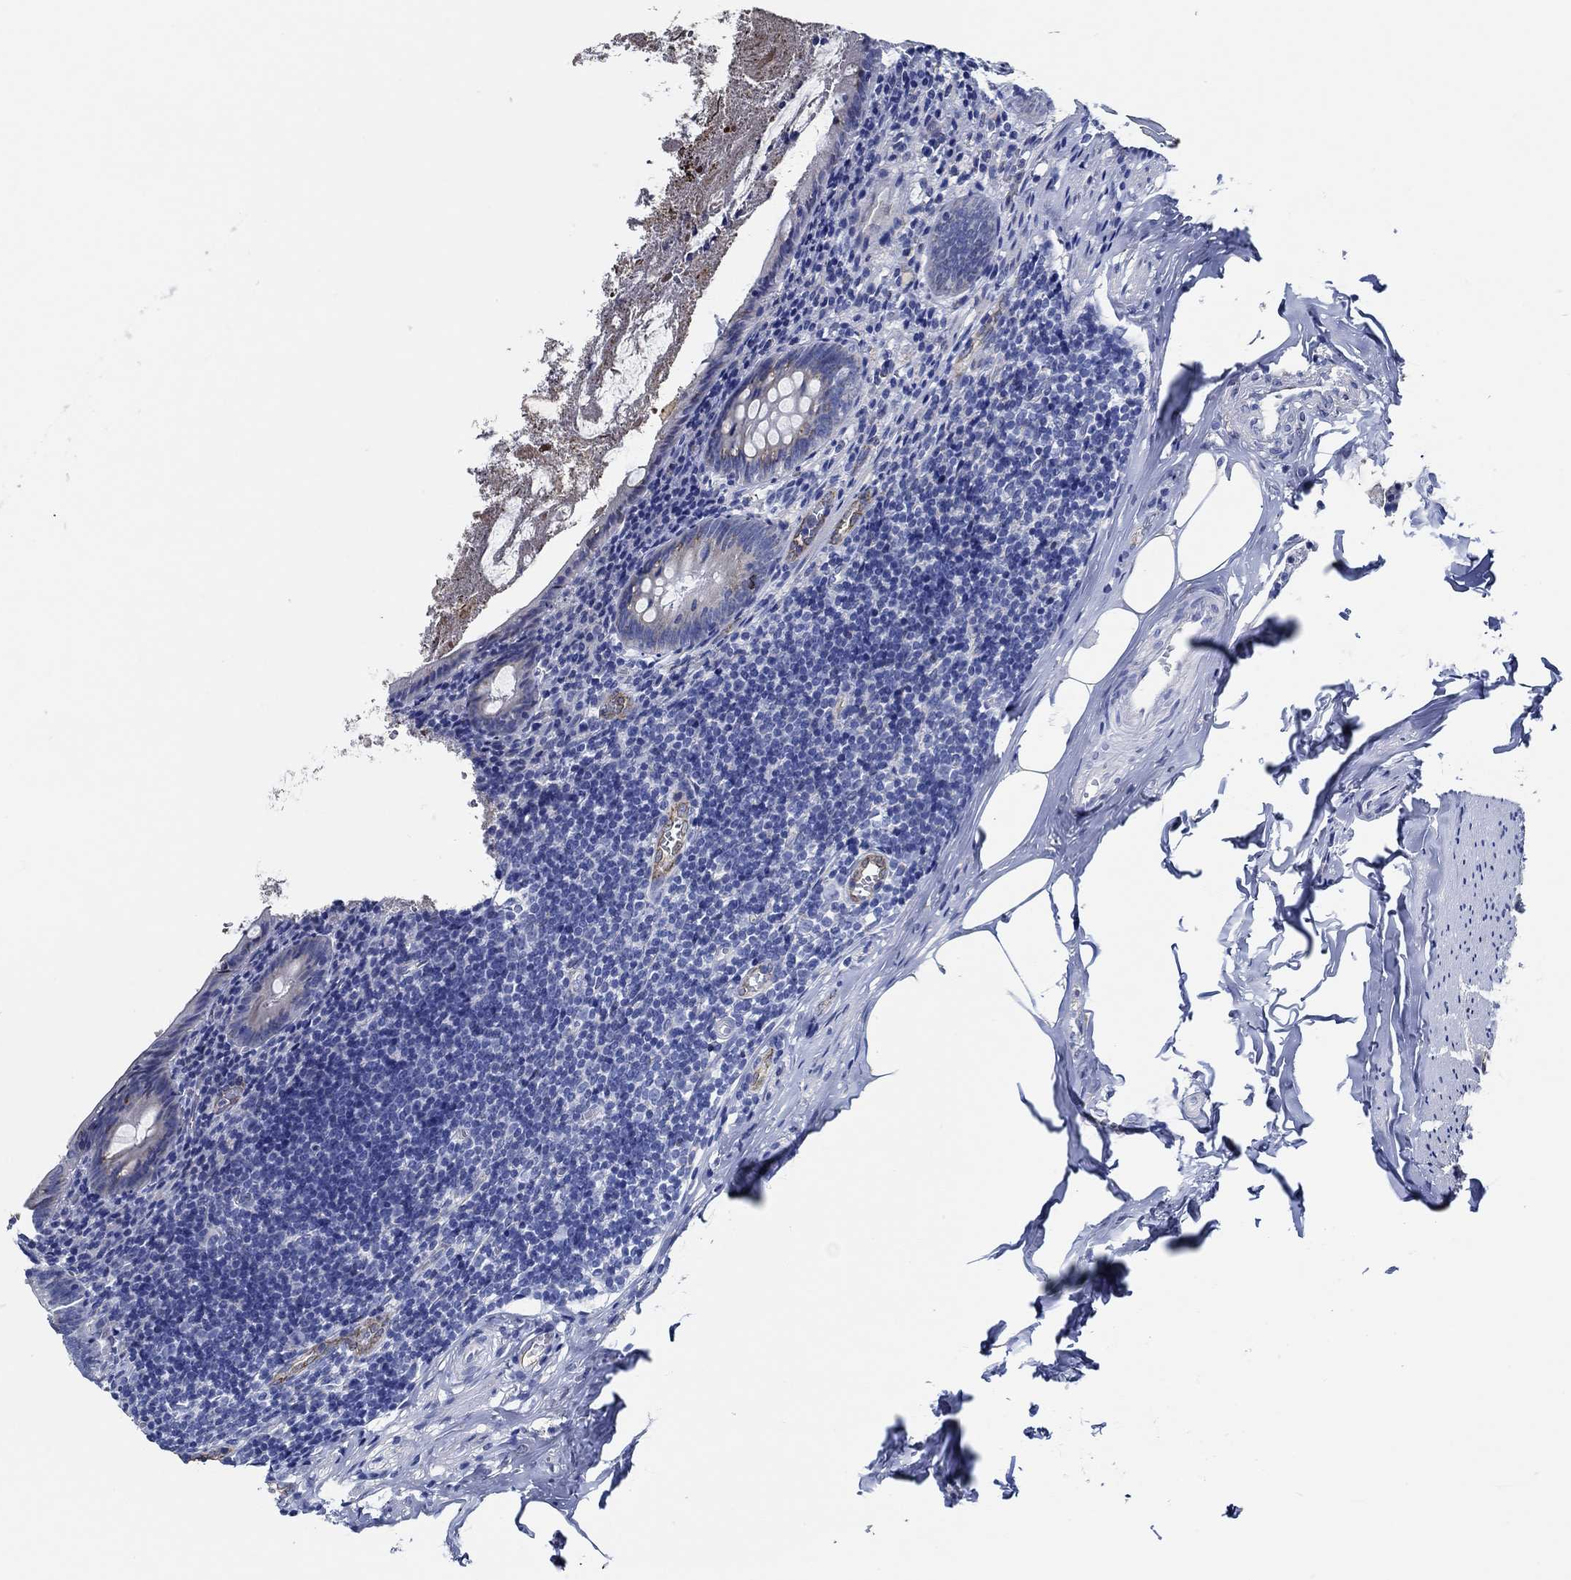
{"staining": {"intensity": "strong", "quantity": "<25%", "location": "cytoplasmic/membranous"}, "tissue": "appendix", "cell_type": "Glandular cells", "image_type": "normal", "snomed": [{"axis": "morphology", "description": "Normal tissue, NOS"}, {"axis": "topography", "description": "Appendix"}], "caption": "Glandular cells demonstrate medium levels of strong cytoplasmic/membranous staining in about <25% of cells in normal human appendix. (Stains: DAB (3,3'-diaminobenzidine) in brown, nuclei in blue, Microscopy: brightfield microscopy at high magnification).", "gene": "HECW2", "patient": {"sex": "female", "age": 23}}